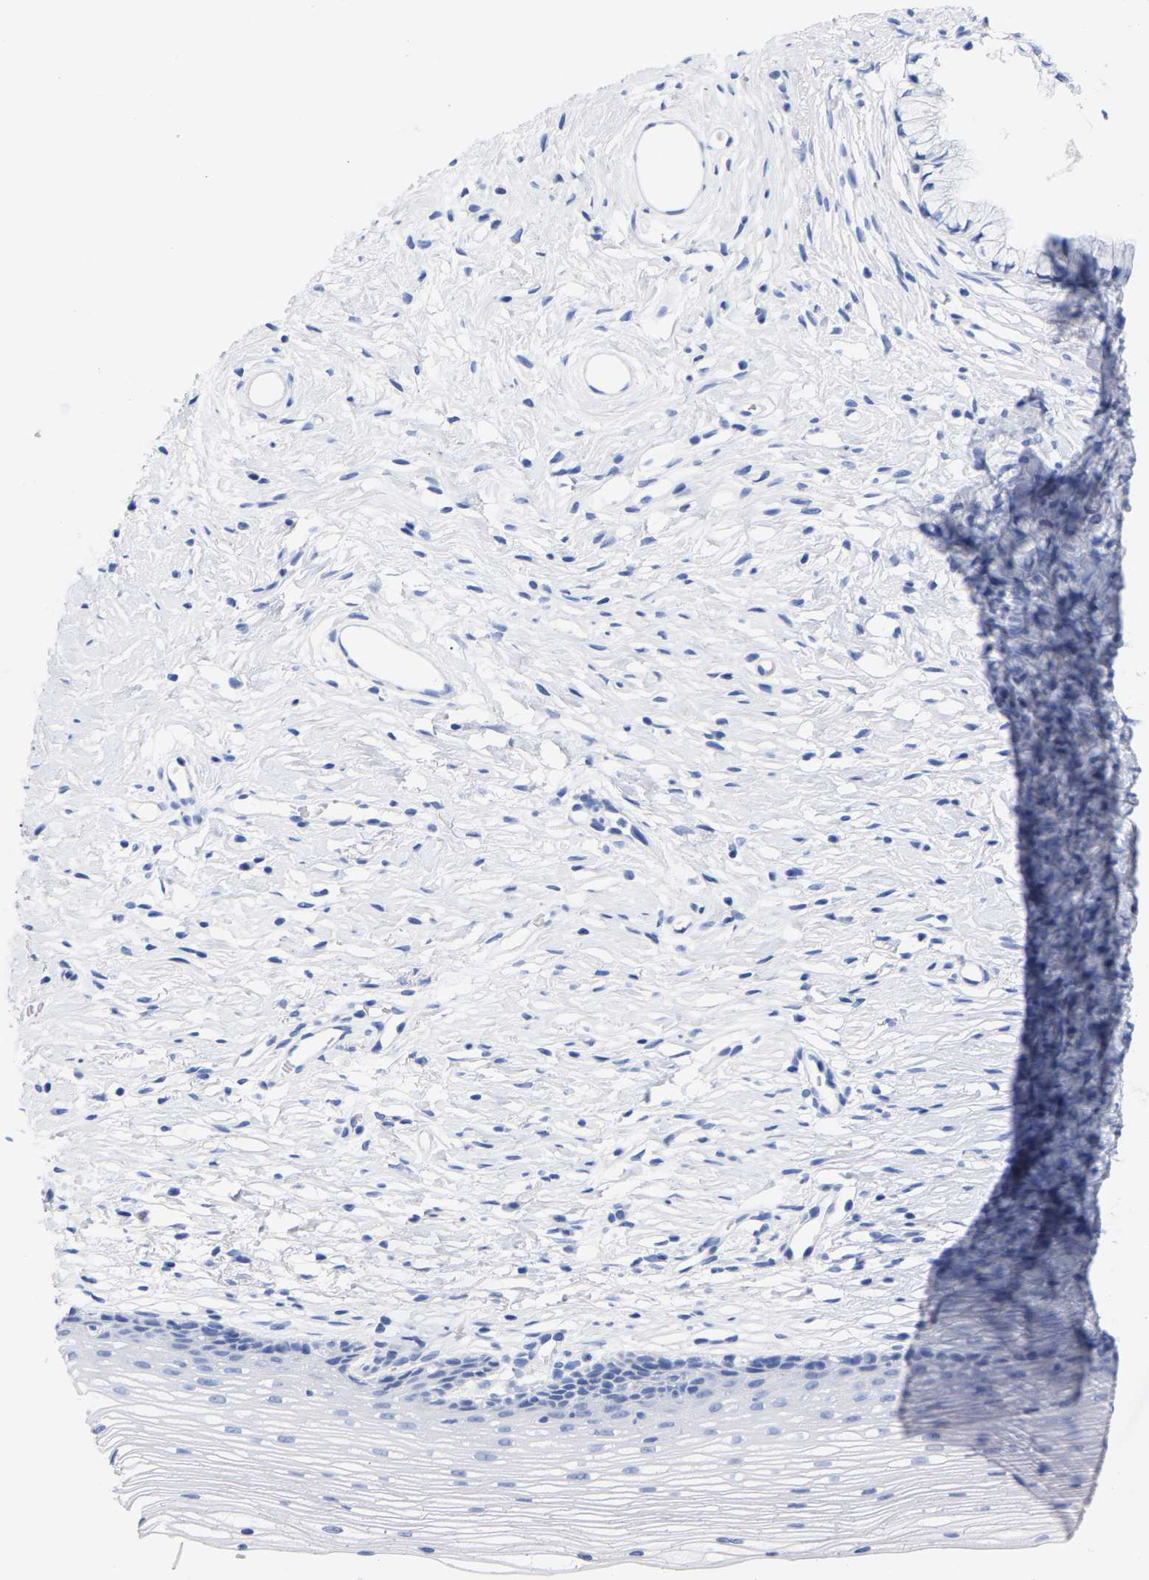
{"staining": {"intensity": "negative", "quantity": "none", "location": "none"}, "tissue": "cervix", "cell_type": "Glandular cells", "image_type": "normal", "snomed": [{"axis": "morphology", "description": "Normal tissue, NOS"}, {"axis": "topography", "description": "Cervix"}], "caption": "An IHC micrograph of unremarkable cervix is shown. There is no staining in glandular cells of cervix. The staining is performed using DAB (3,3'-diaminobenzidine) brown chromogen with nuclei counter-stained in using hematoxylin.", "gene": "HAPLN1", "patient": {"sex": "female", "age": 77}}